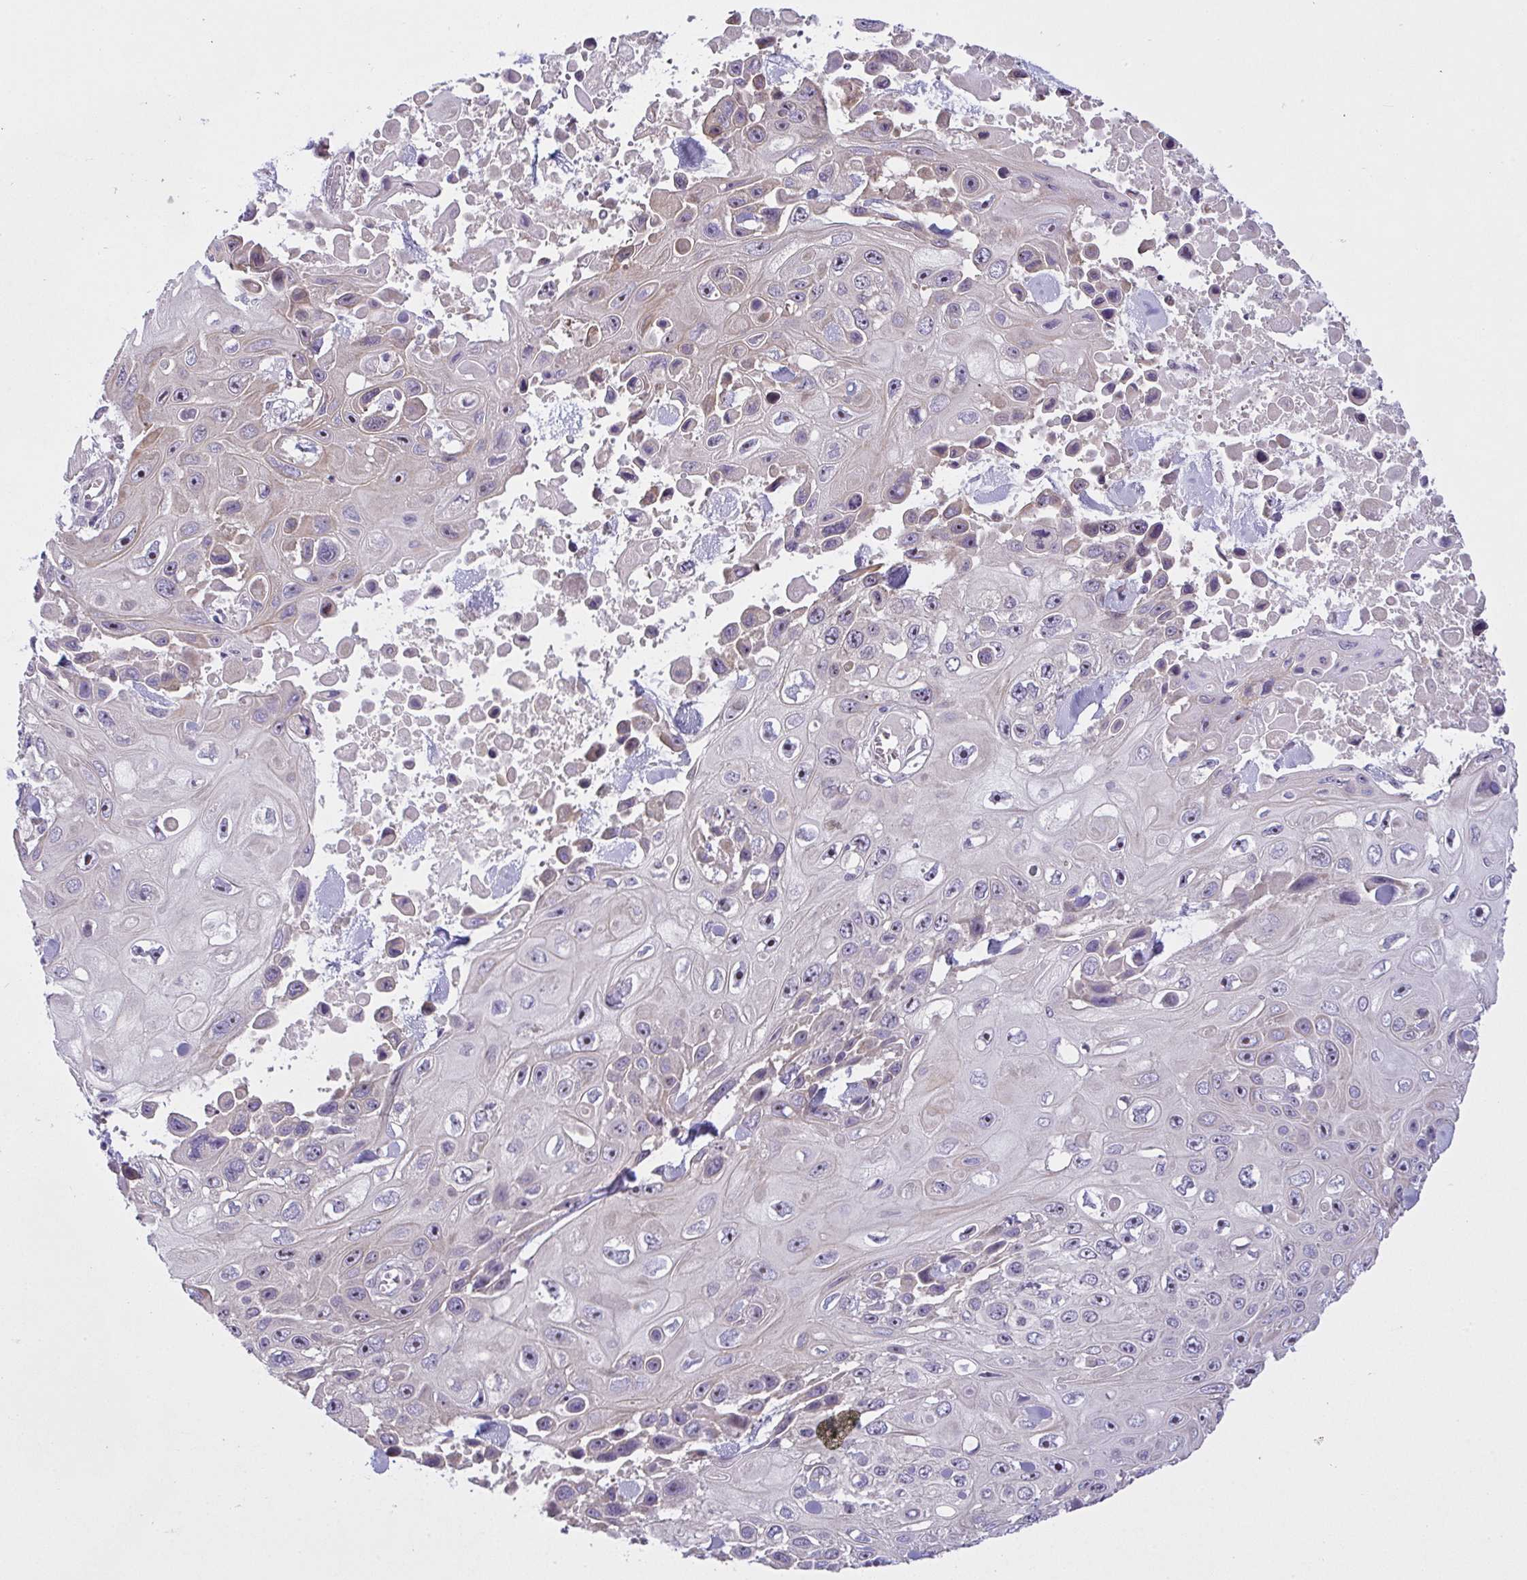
{"staining": {"intensity": "moderate", "quantity": "<25%", "location": "nuclear"}, "tissue": "skin cancer", "cell_type": "Tumor cells", "image_type": "cancer", "snomed": [{"axis": "morphology", "description": "Squamous cell carcinoma, NOS"}, {"axis": "topography", "description": "Skin"}], "caption": "A histopathology image of skin squamous cell carcinoma stained for a protein displays moderate nuclear brown staining in tumor cells.", "gene": "NT5C1A", "patient": {"sex": "male", "age": 82}}